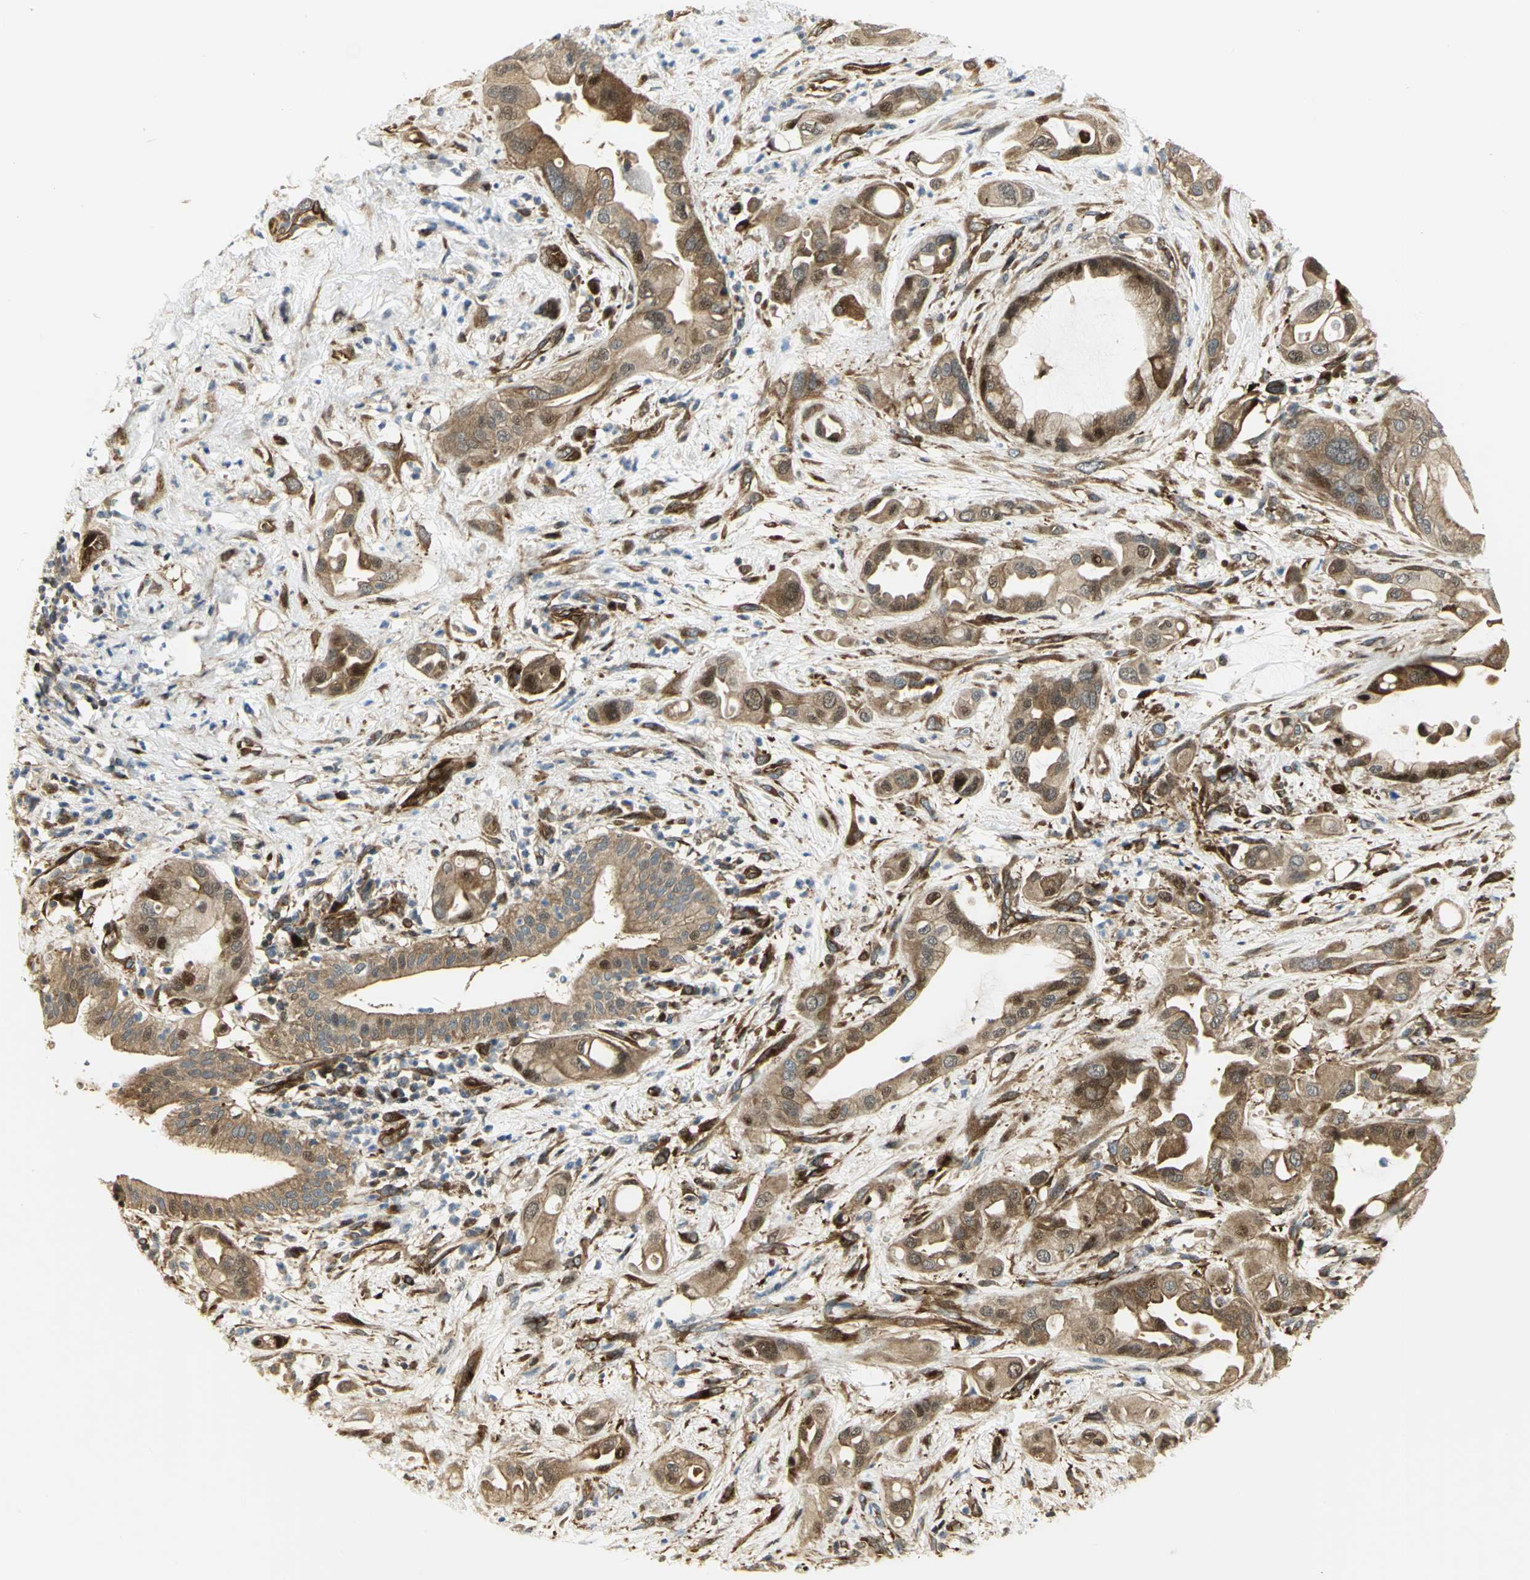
{"staining": {"intensity": "moderate", "quantity": ">75%", "location": "cytoplasmic/membranous,nuclear"}, "tissue": "pancreatic cancer", "cell_type": "Tumor cells", "image_type": "cancer", "snomed": [{"axis": "morphology", "description": "Adenocarcinoma, NOS"}, {"axis": "morphology", "description": "Adenocarcinoma, metastatic, NOS"}, {"axis": "topography", "description": "Lymph node"}, {"axis": "topography", "description": "Pancreas"}, {"axis": "topography", "description": "Duodenum"}], "caption": "A brown stain shows moderate cytoplasmic/membranous and nuclear staining of a protein in human pancreatic metastatic adenocarcinoma tumor cells.", "gene": "EEA1", "patient": {"sex": "female", "age": 64}}